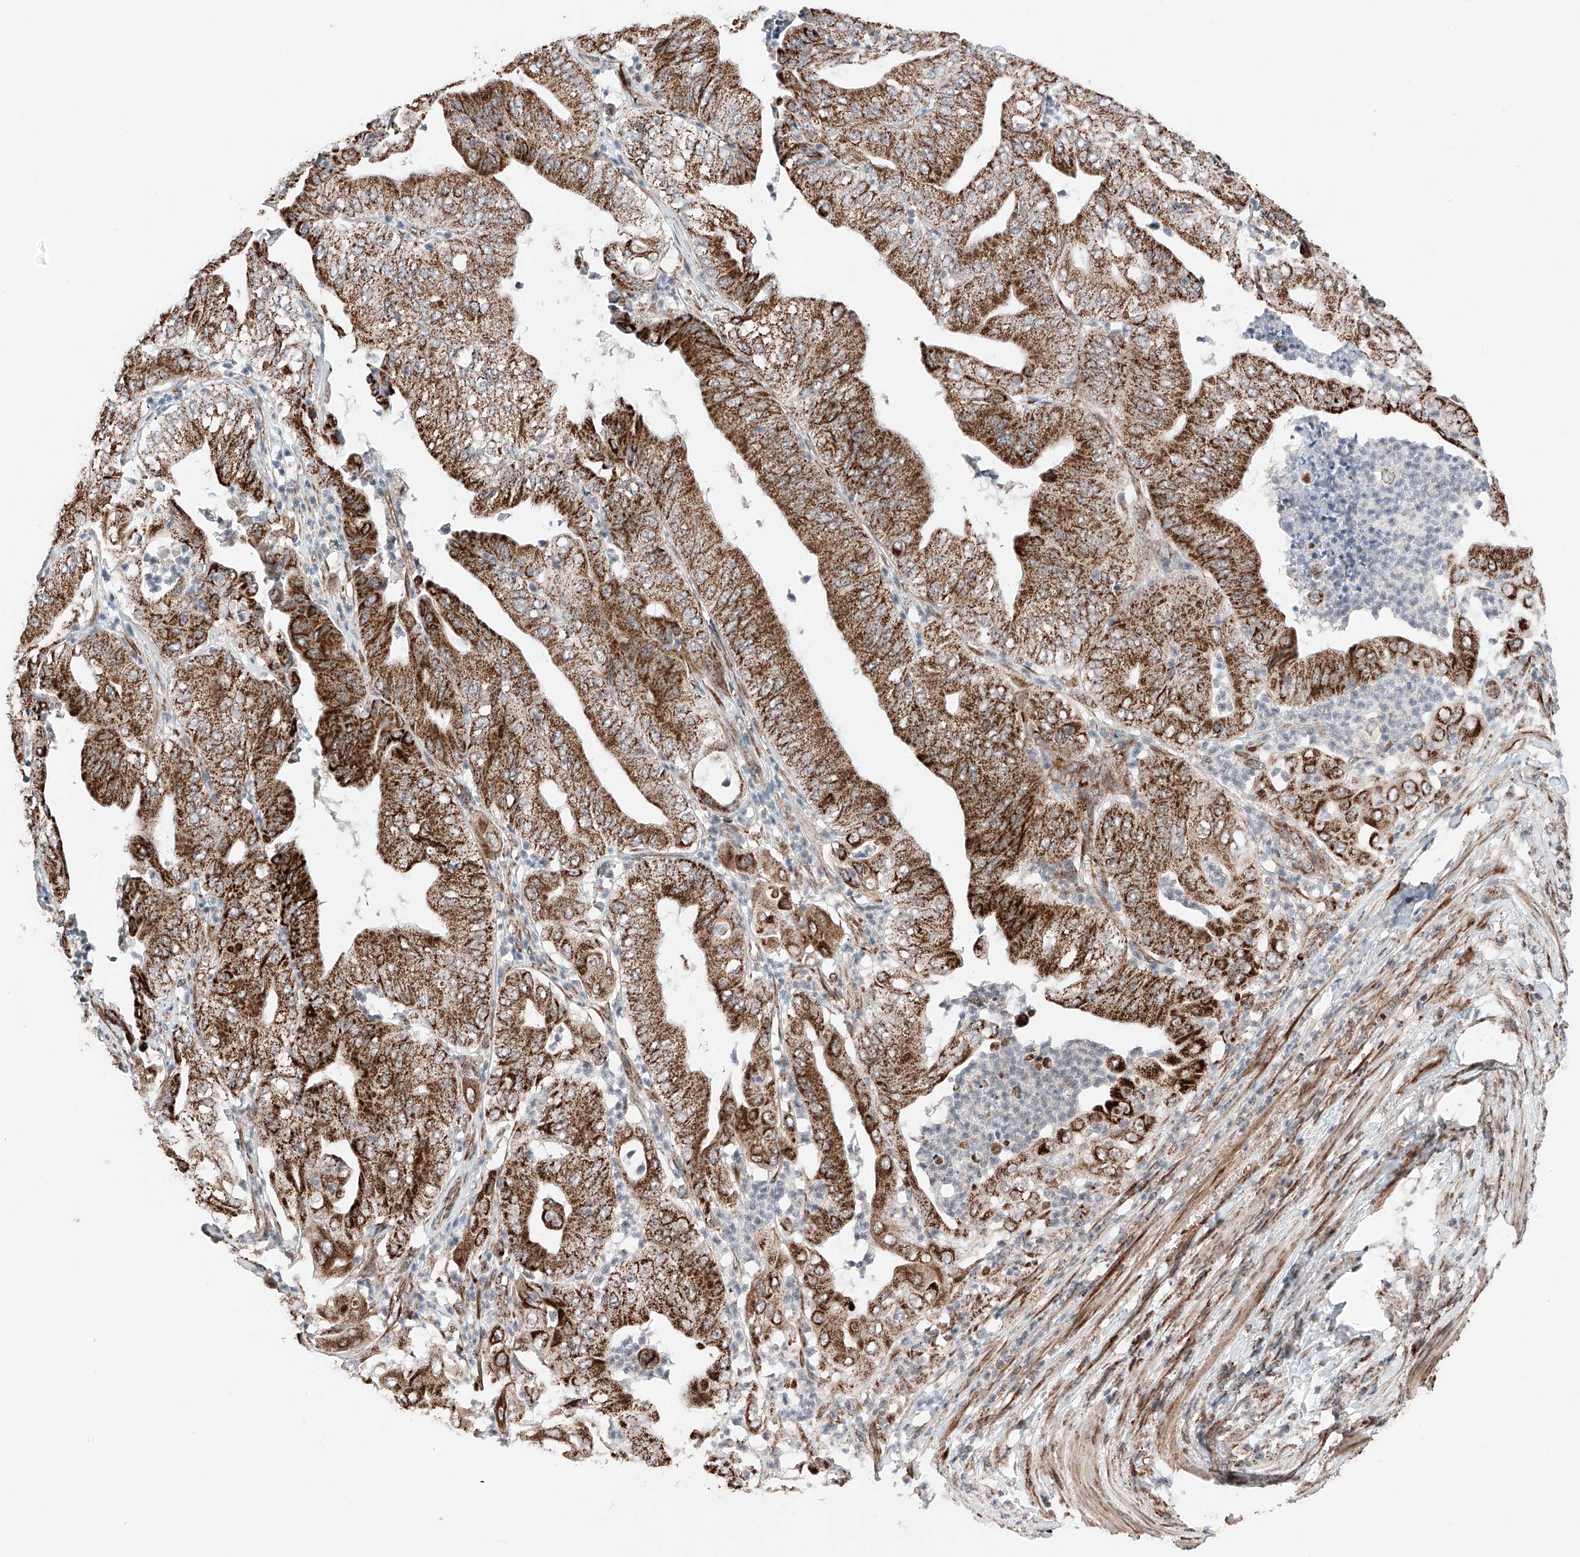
{"staining": {"intensity": "strong", "quantity": ">75%", "location": "cytoplasmic/membranous"}, "tissue": "pancreatic cancer", "cell_type": "Tumor cells", "image_type": "cancer", "snomed": [{"axis": "morphology", "description": "Adenocarcinoma, NOS"}, {"axis": "topography", "description": "Pancreas"}], "caption": "A high amount of strong cytoplasmic/membranous positivity is present in about >75% of tumor cells in adenocarcinoma (pancreatic) tissue.", "gene": "ZSCAN29", "patient": {"sex": "female", "age": 77}}